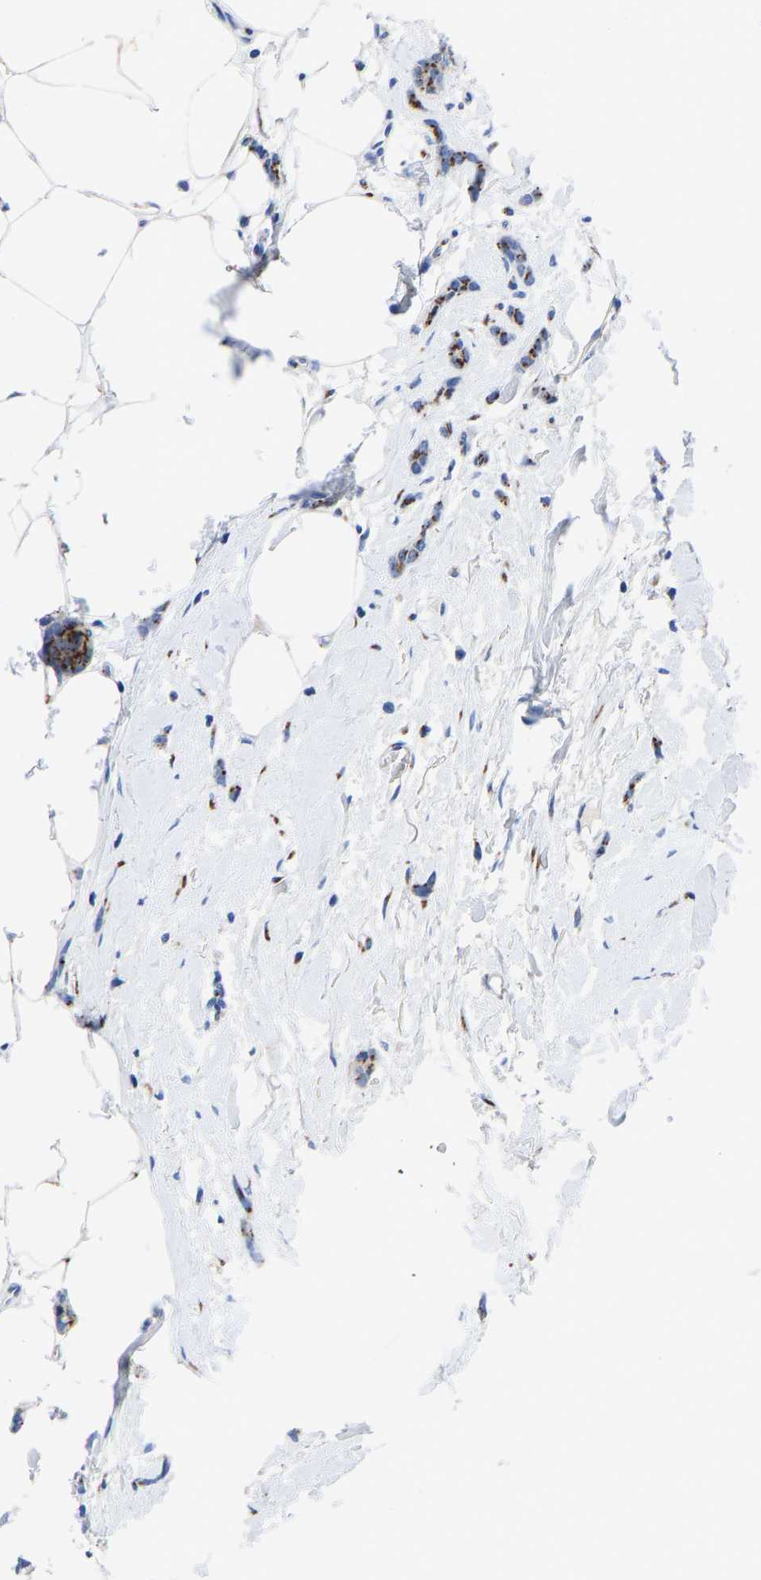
{"staining": {"intensity": "strong", "quantity": ">75%", "location": "cytoplasmic/membranous"}, "tissue": "breast cancer", "cell_type": "Tumor cells", "image_type": "cancer", "snomed": [{"axis": "morphology", "description": "Lobular carcinoma"}, {"axis": "topography", "description": "Skin"}, {"axis": "topography", "description": "Breast"}], "caption": "Immunohistochemical staining of human lobular carcinoma (breast) displays high levels of strong cytoplasmic/membranous protein positivity in approximately >75% of tumor cells.", "gene": "TMEM87A", "patient": {"sex": "female", "age": 46}}